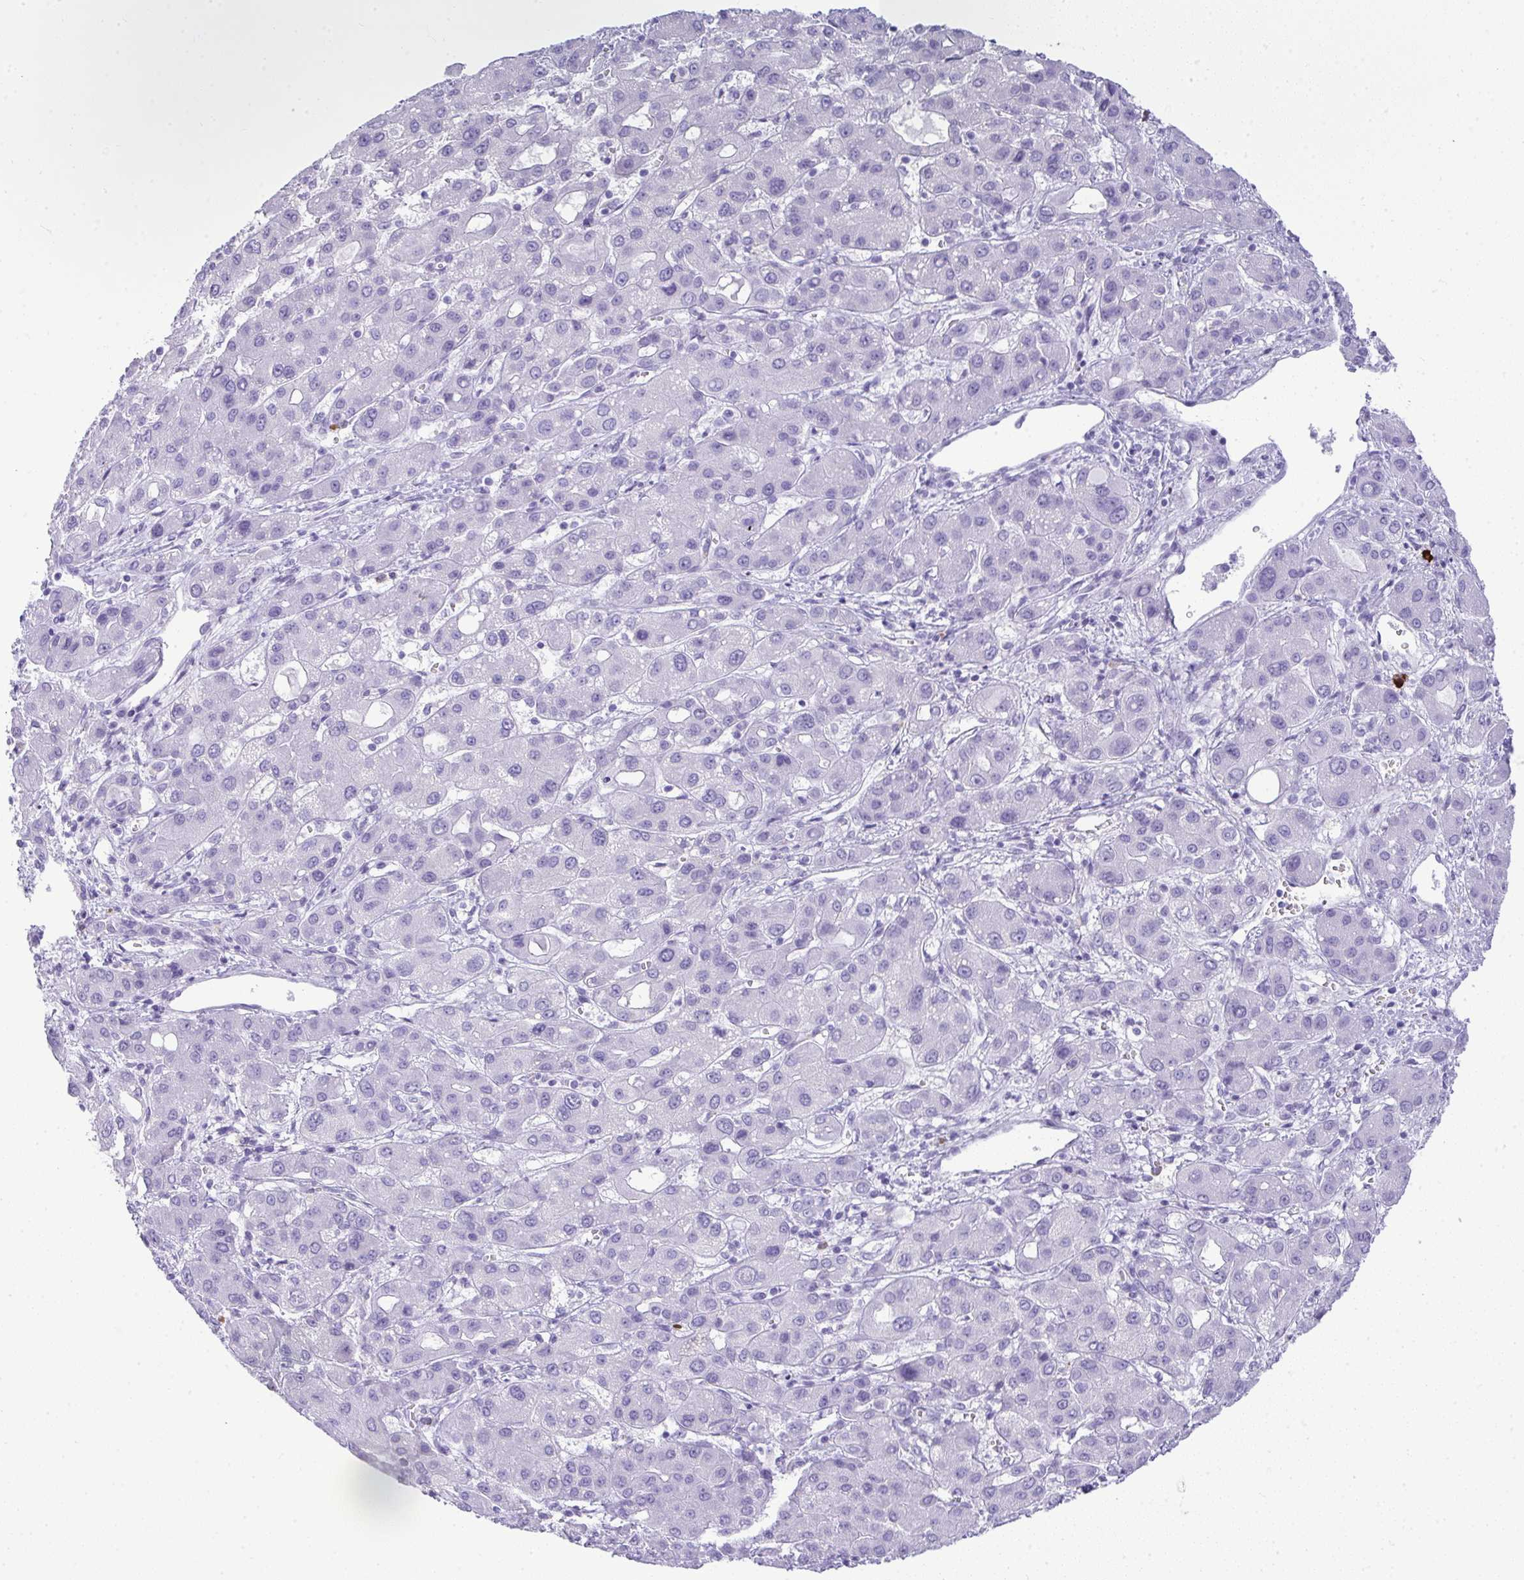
{"staining": {"intensity": "negative", "quantity": "none", "location": "none"}, "tissue": "liver cancer", "cell_type": "Tumor cells", "image_type": "cancer", "snomed": [{"axis": "morphology", "description": "Carcinoma, Hepatocellular, NOS"}, {"axis": "topography", "description": "Liver"}], "caption": "Immunohistochemistry (IHC) image of neoplastic tissue: liver cancer (hepatocellular carcinoma) stained with DAB (3,3'-diaminobenzidine) displays no significant protein expression in tumor cells.", "gene": "CDADC1", "patient": {"sex": "male", "age": 55}}